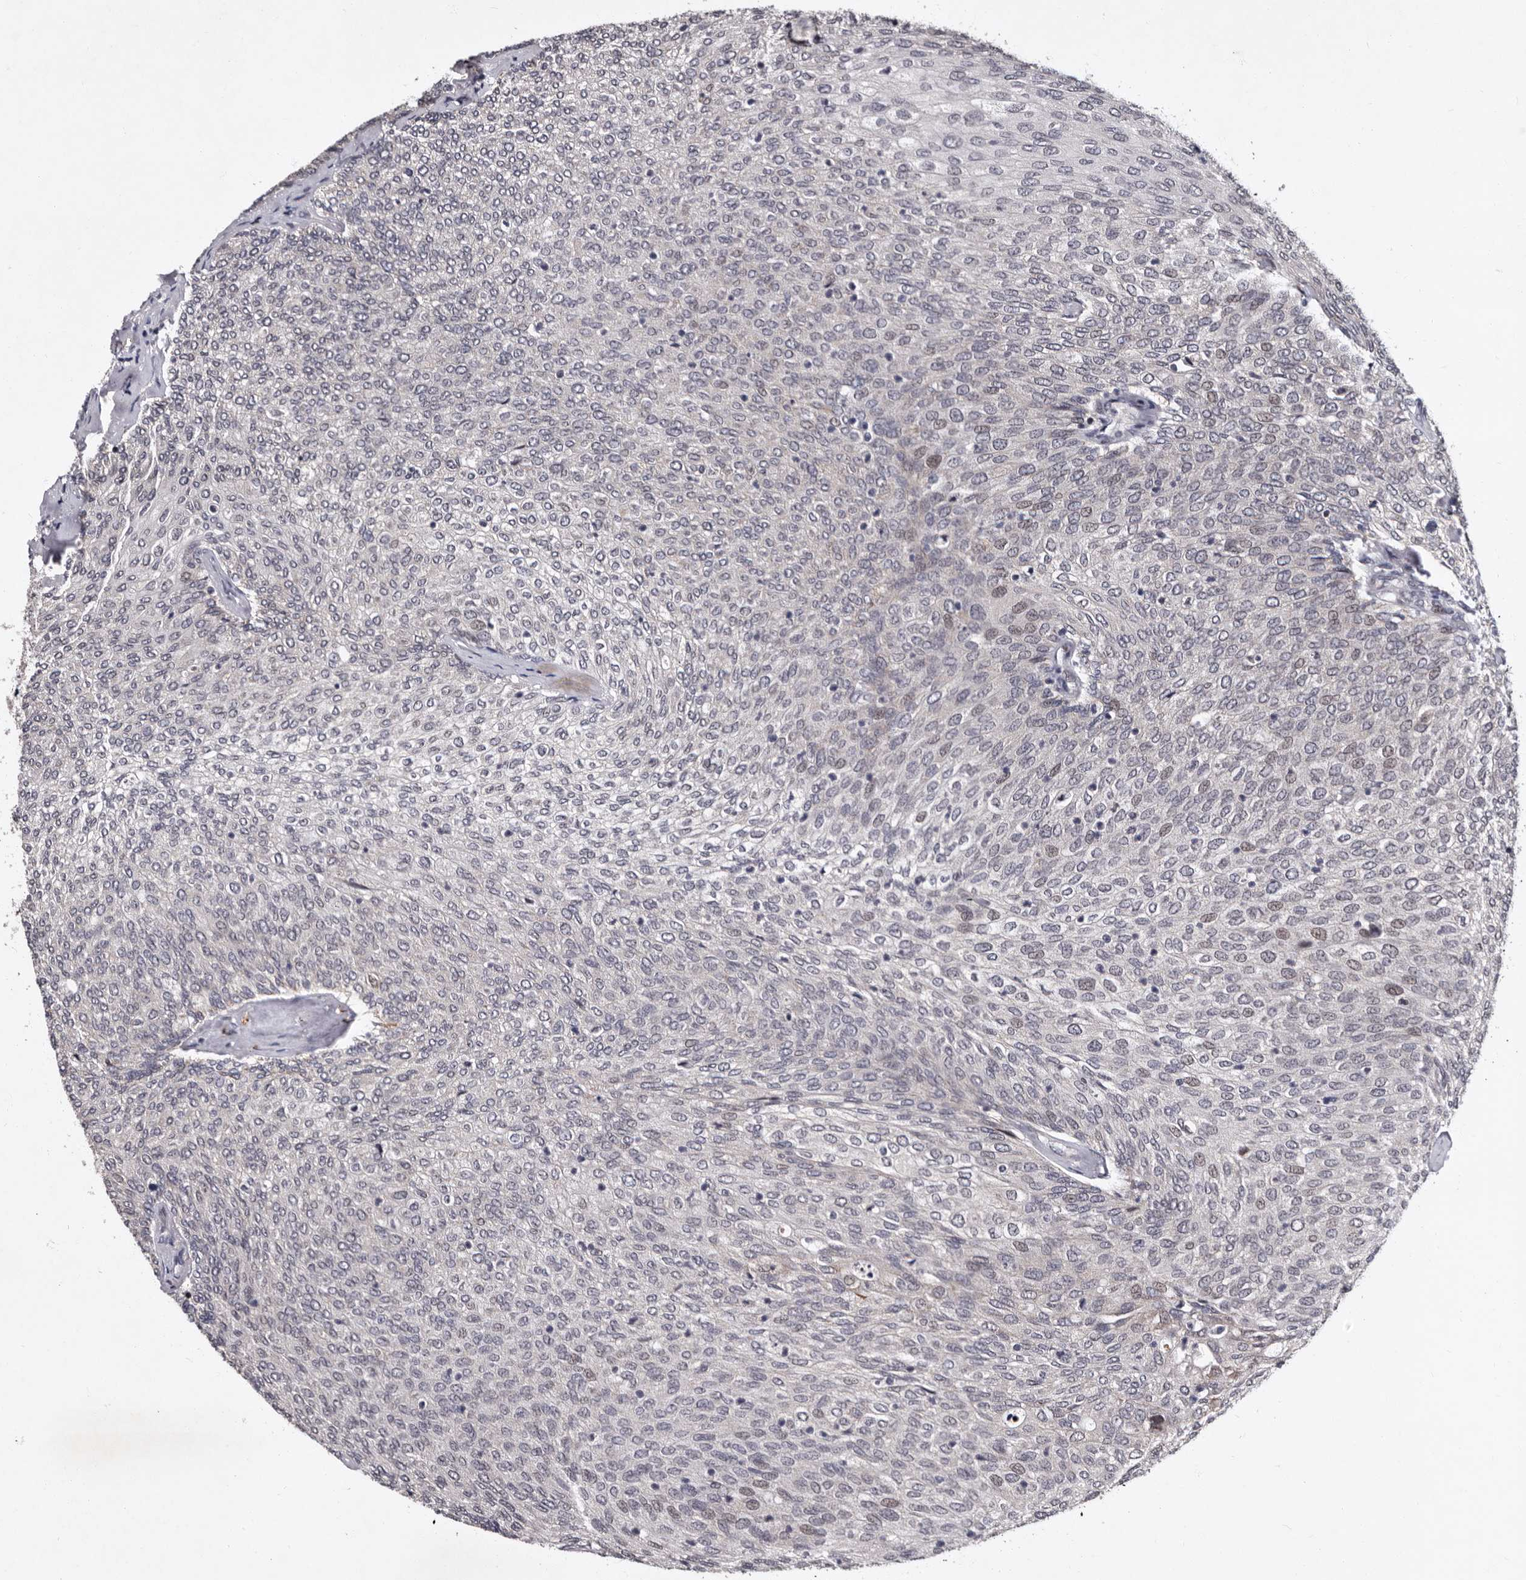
{"staining": {"intensity": "negative", "quantity": "none", "location": "none"}, "tissue": "urothelial cancer", "cell_type": "Tumor cells", "image_type": "cancer", "snomed": [{"axis": "morphology", "description": "Urothelial carcinoma, Low grade"}, {"axis": "topography", "description": "Urinary bladder"}], "caption": "Tumor cells are negative for brown protein staining in low-grade urothelial carcinoma.", "gene": "TNKS", "patient": {"sex": "female", "age": 79}}